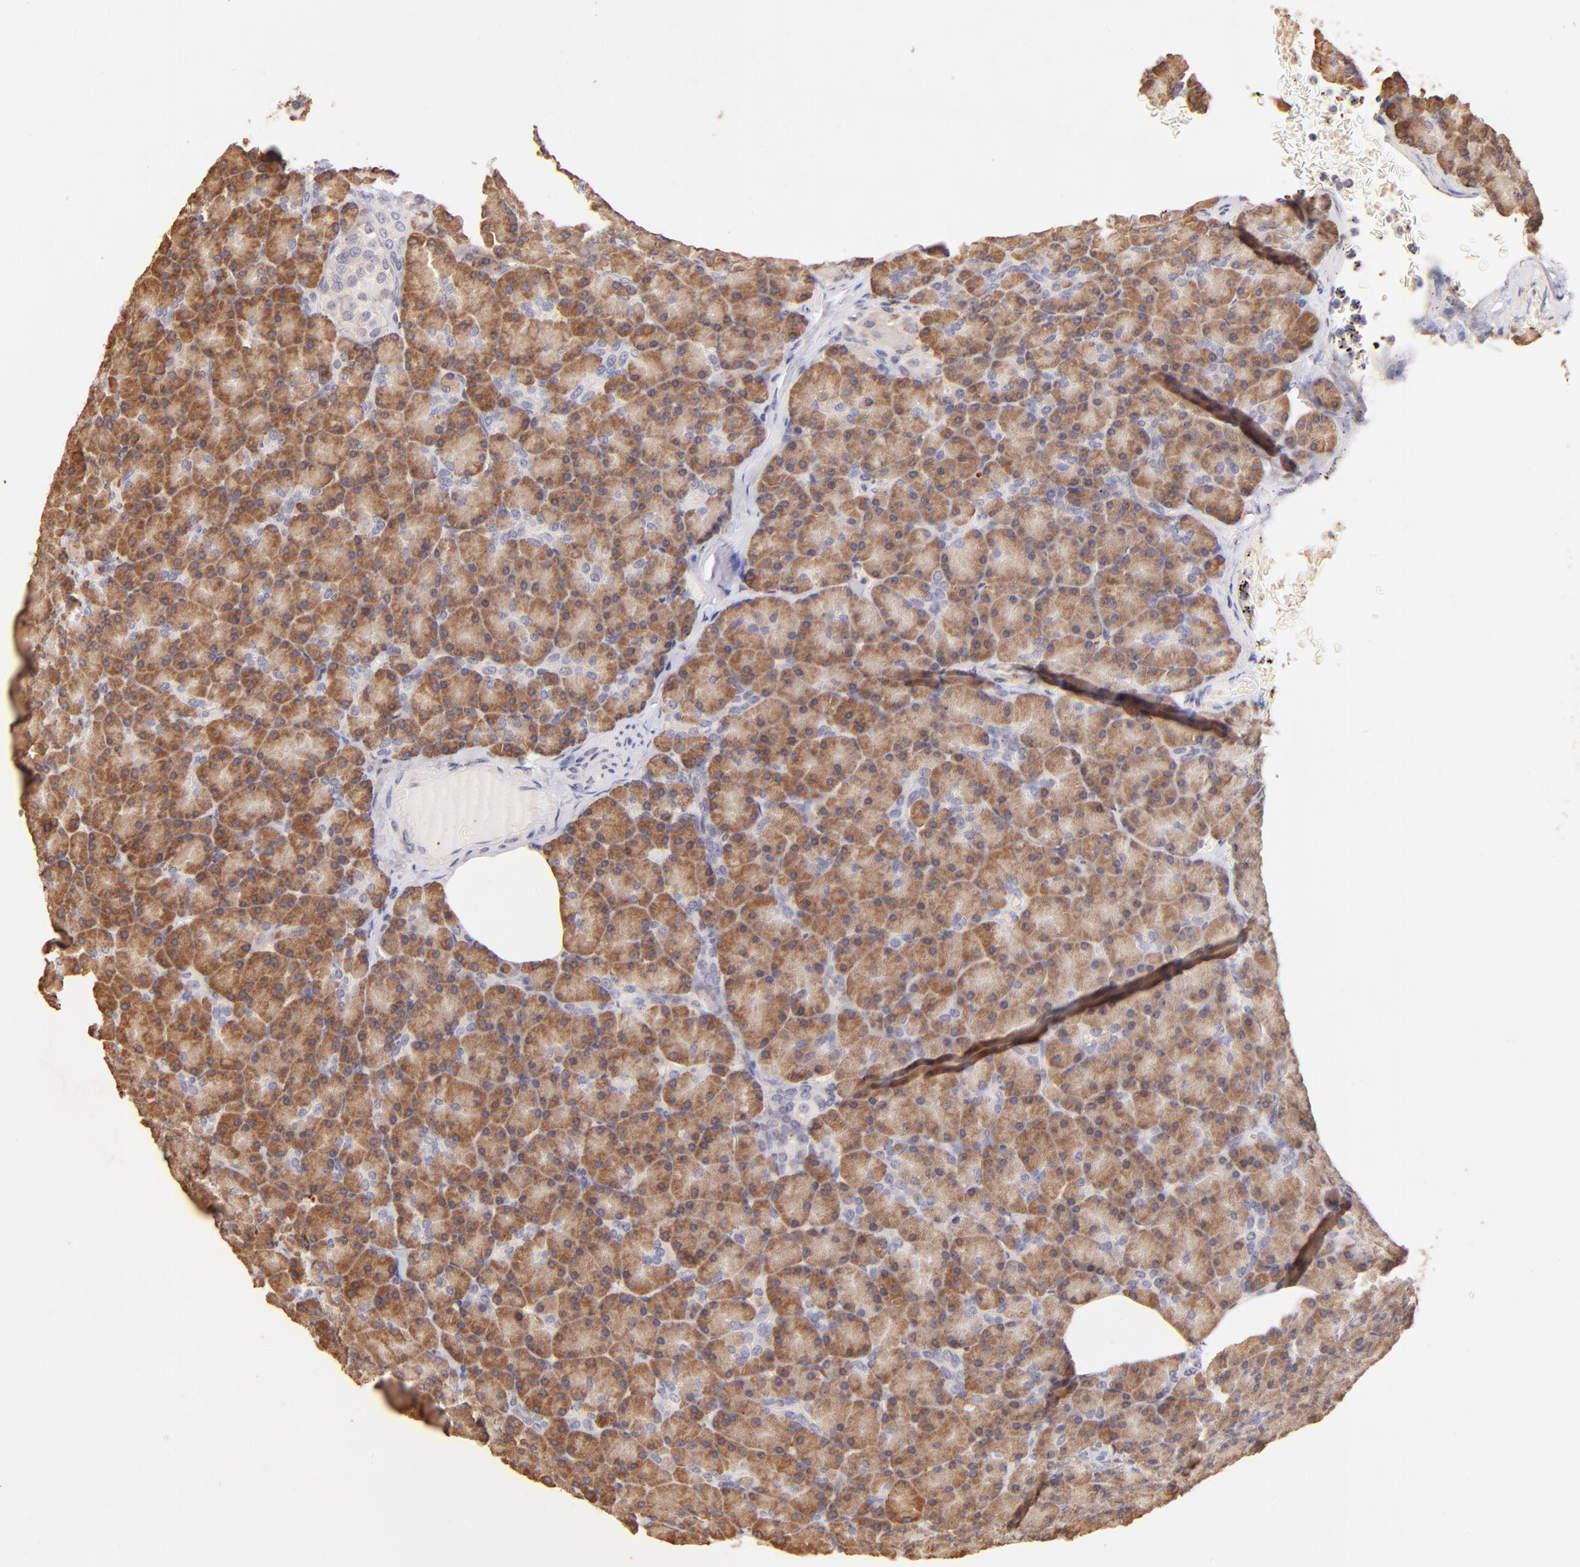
{"staining": {"intensity": "strong", "quantity": ">75%", "location": "cytoplasmic/membranous"}, "tissue": "pancreas", "cell_type": "Exocrine glandular cells", "image_type": "normal", "snomed": [{"axis": "morphology", "description": "Normal tissue, NOS"}, {"axis": "topography", "description": "Pancreas"}], "caption": "Approximately >75% of exocrine glandular cells in unremarkable pancreas show strong cytoplasmic/membranous protein positivity as visualized by brown immunohistochemical staining.", "gene": "SPARC", "patient": {"sex": "female", "age": 43}}